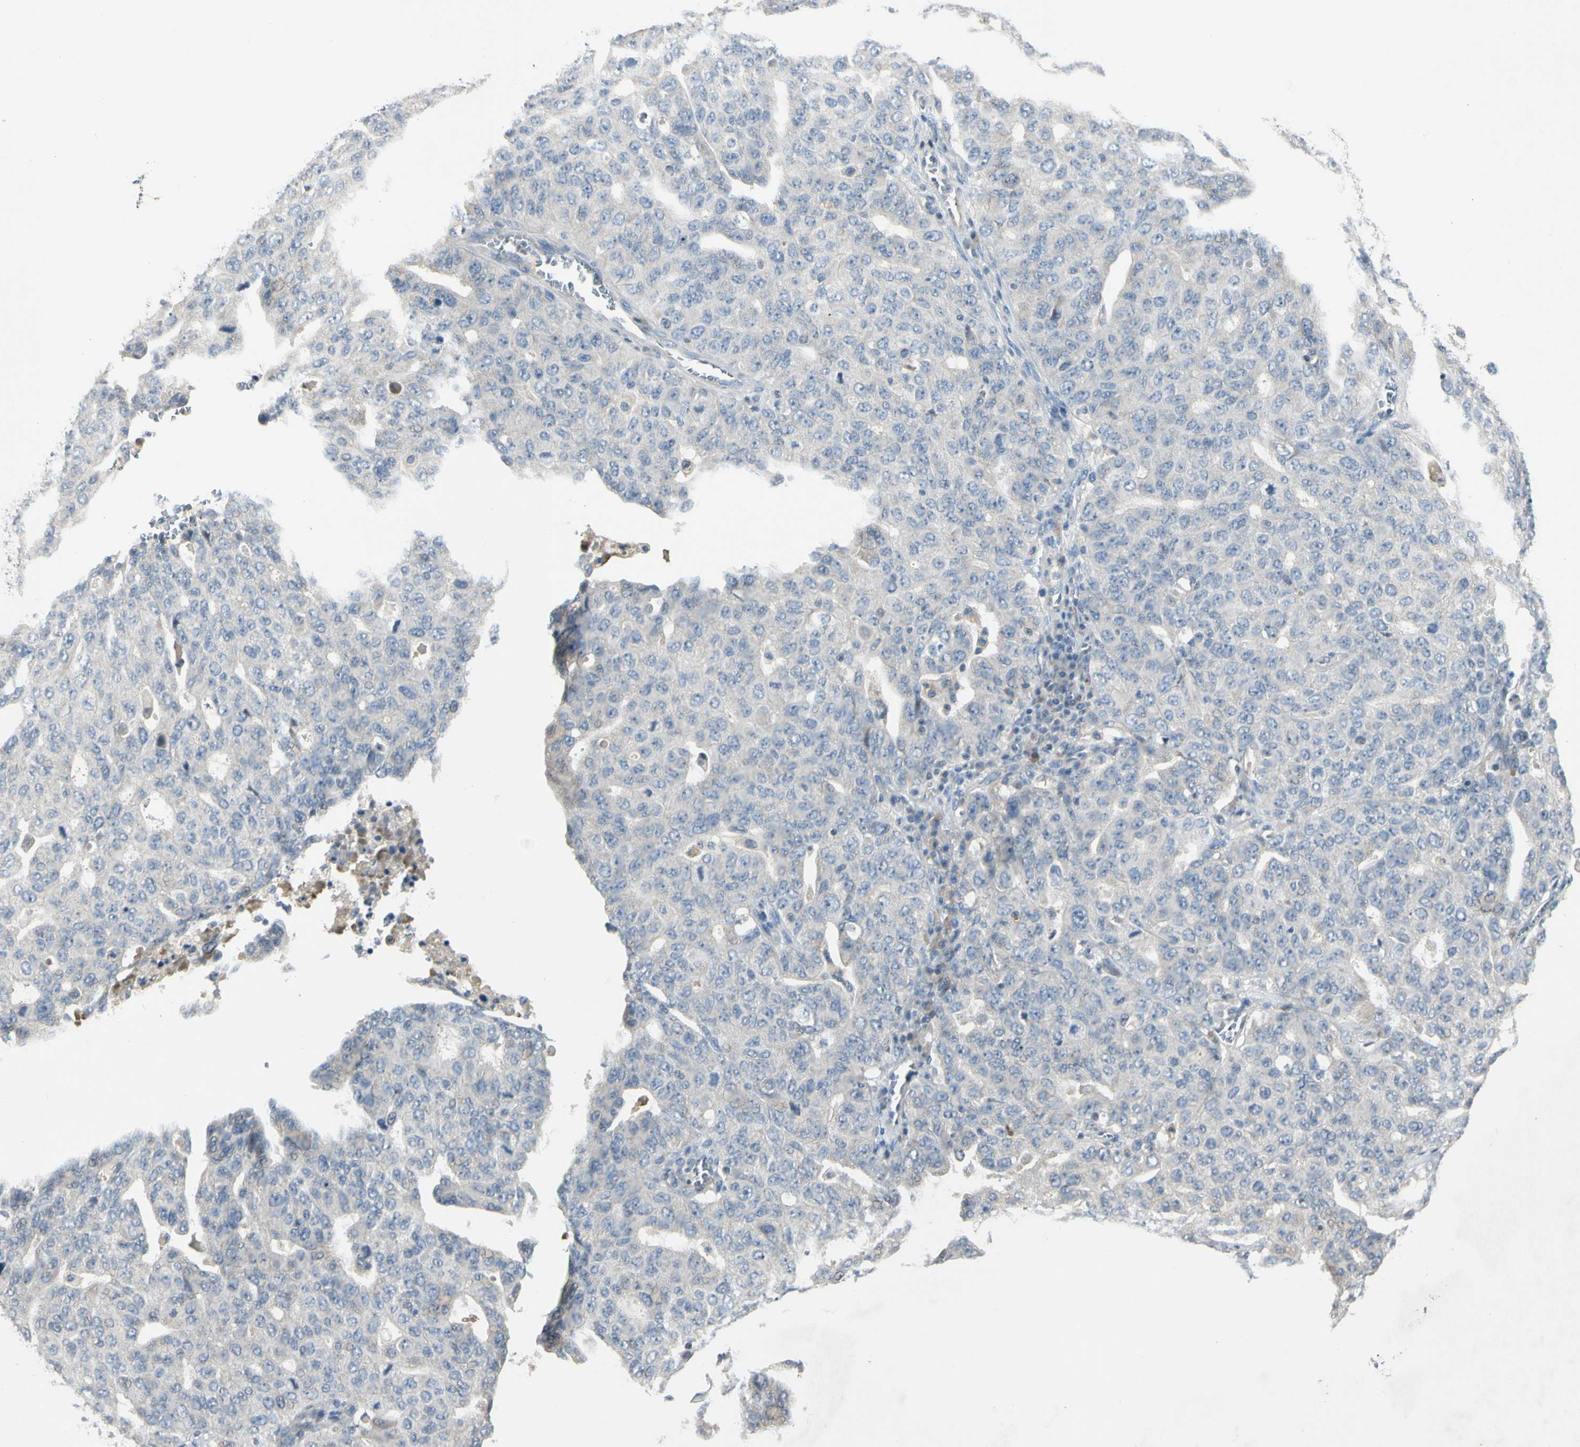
{"staining": {"intensity": "negative", "quantity": "none", "location": "none"}, "tissue": "ovarian cancer", "cell_type": "Tumor cells", "image_type": "cancer", "snomed": [{"axis": "morphology", "description": "Carcinoma, endometroid"}, {"axis": "topography", "description": "Ovary"}], "caption": "This is an IHC image of ovarian cancer. There is no expression in tumor cells.", "gene": "PRSS21", "patient": {"sex": "female", "age": 62}}